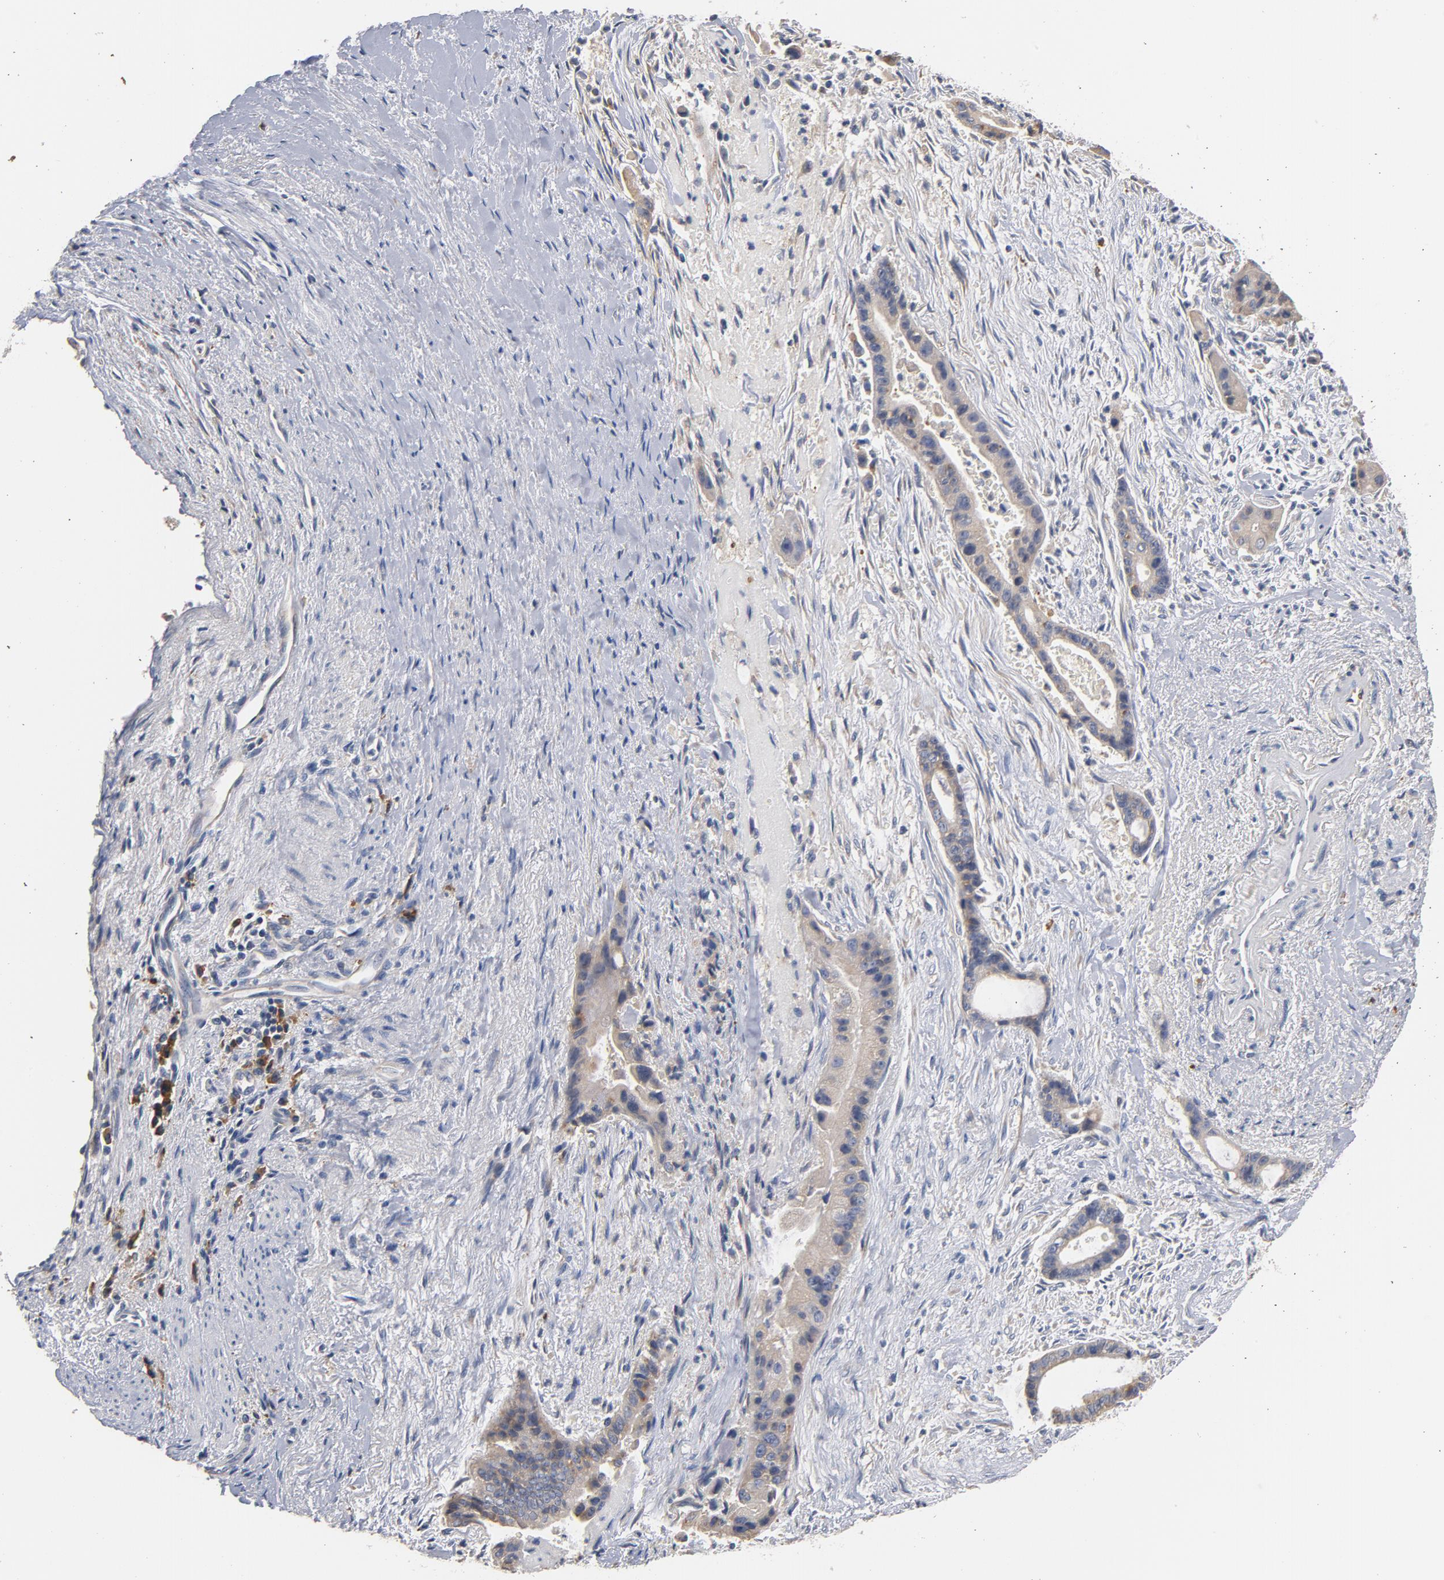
{"staining": {"intensity": "weak", "quantity": ">75%", "location": "cytoplasmic/membranous"}, "tissue": "liver cancer", "cell_type": "Tumor cells", "image_type": "cancer", "snomed": [{"axis": "morphology", "description": "Cholangiocarcinoma"}, {"axis": "topography", "description": "Liver"}], "caption": "A high-resolution photomicrograph shows IHC staining of liver cholangiocarcinoma, which reveals weak cytoplasmic/membranous expression in approximately >75% of tumor cells. Using DAB (3,3'-diaminobenzidine) (brown) and hematoxylin (blue) stains, captured at high magnification using brightfield microscopy.", "gene": "TLR4", "patient": {"sex": "female", "age": 55}}